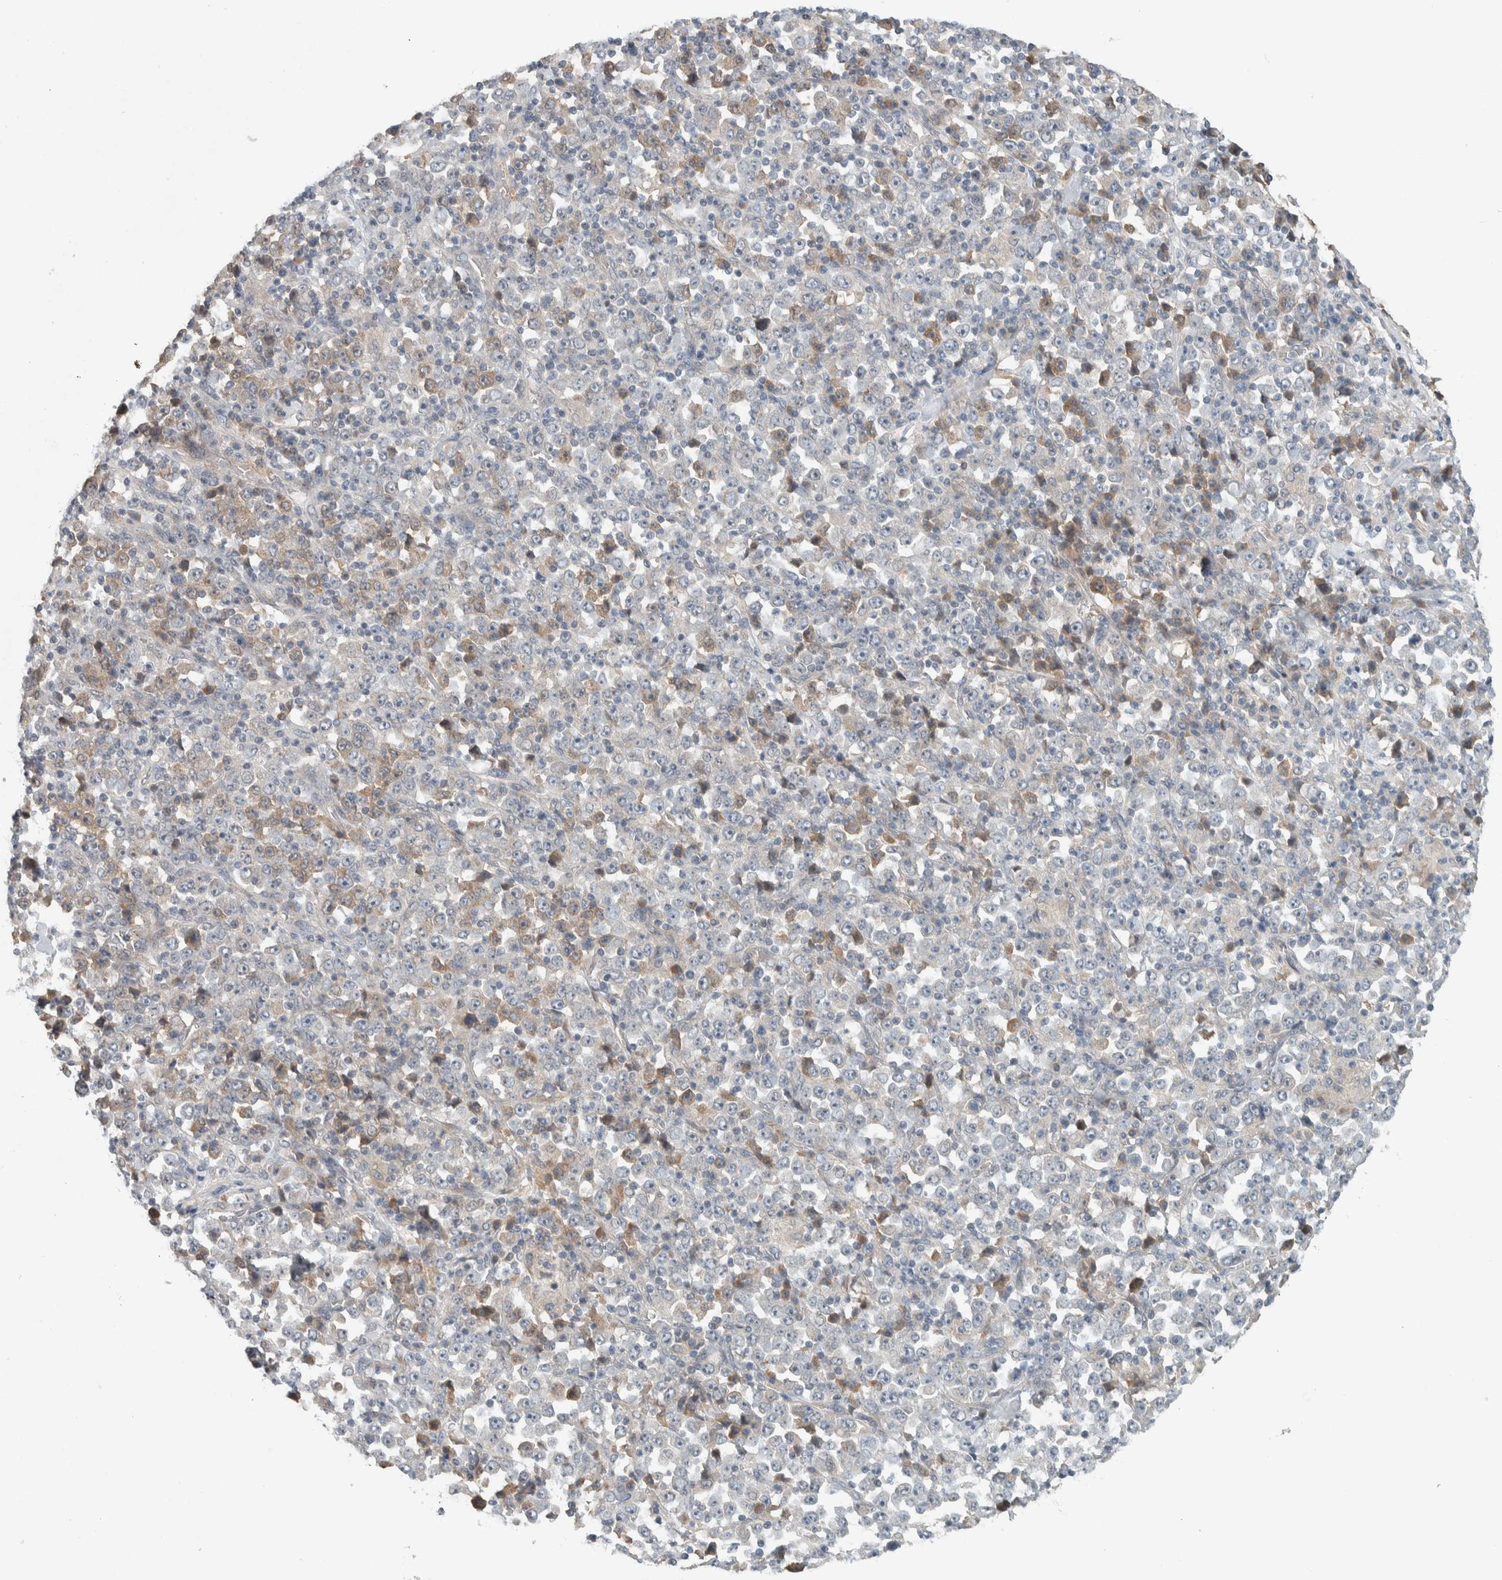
{"staining": {"intensity": "weak", "quantity": "<25%", "location": "cytoplasmic/membranous"}, "tissue": "stomach cancer", "cell_type": "Tumor cells", "image_type": "cancer", "snomed": [{"axis": "morphology", "description": "Normal tissue, NOS"}, {"axis": "morphology", "description": "Adenocarcinoma, NOS"}, {"axis": "topography", "description": "Stomach, upper"}, {"axis": "topography", "description": "Stomach"}], "caption": "This is an immunohistochemistry (IHC) photomicrograph of adenocarcinoma (stomach). There is no staining in tumor cells.", "gene": "ARMC7", "patient": {"sex": "male", "age": 59}}